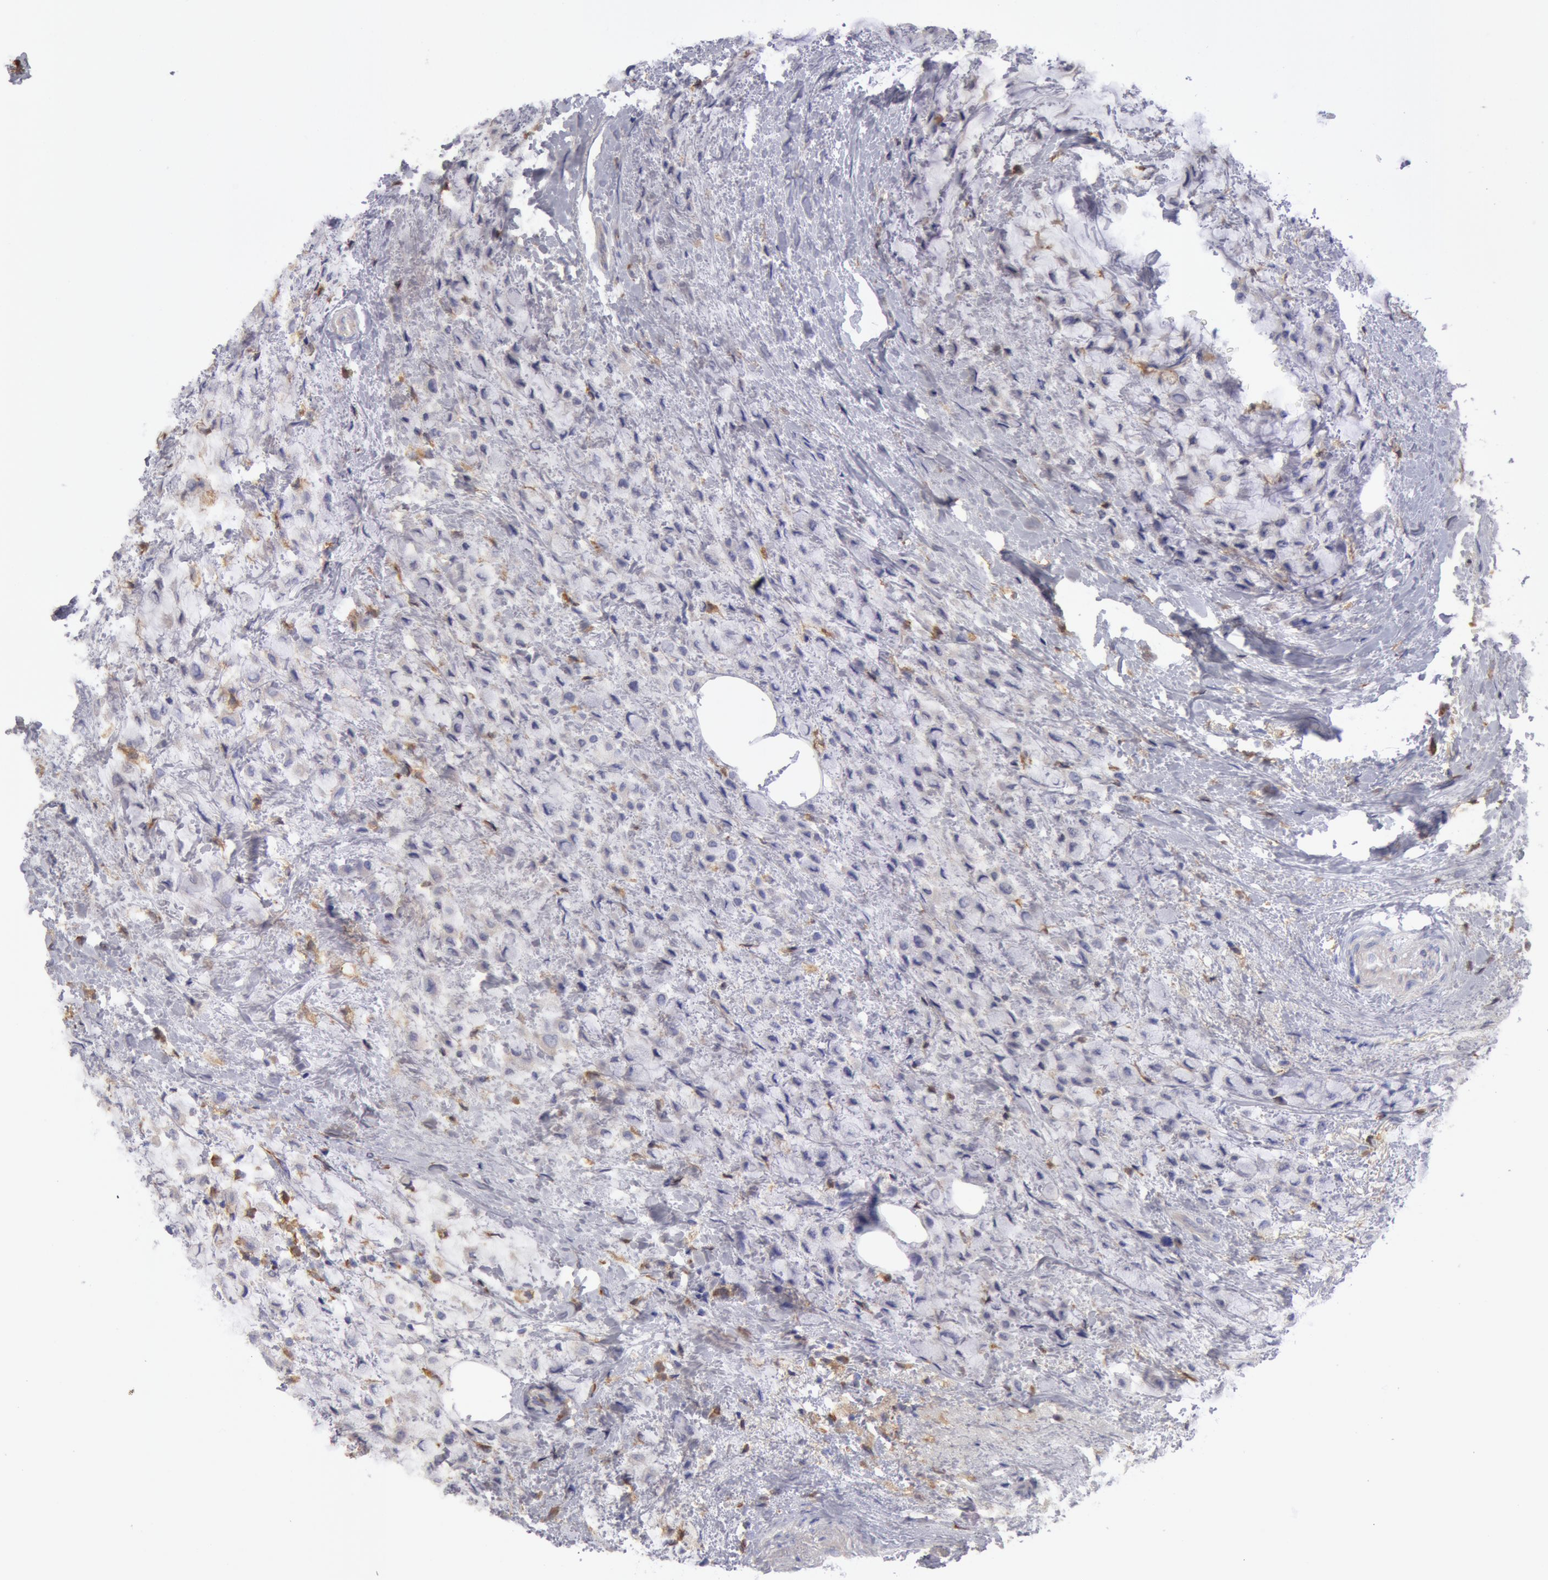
{"staining": {"intensity": "negative", "quantity": "none", "location": "none"}, "tissue": "breast cancer", "cell_type": "Tumor cells", "image_type": "cancer", "snomed": [{"axis": "morphology", "description": "Lobular carcinoma"}, {"axis": "topography", "description": "Breast"}], "caption": "A high-resolution image shows immunohistochemistry staining of breast lobular carcinoma, which exhibits no significant staining in tumor cells. (DAB (3,3'-diaminobenzidine) immunohistochemistry with hematoxylin counter stain).", "gene": "SYK", "patient": {"sex": "female", "age": 85}}